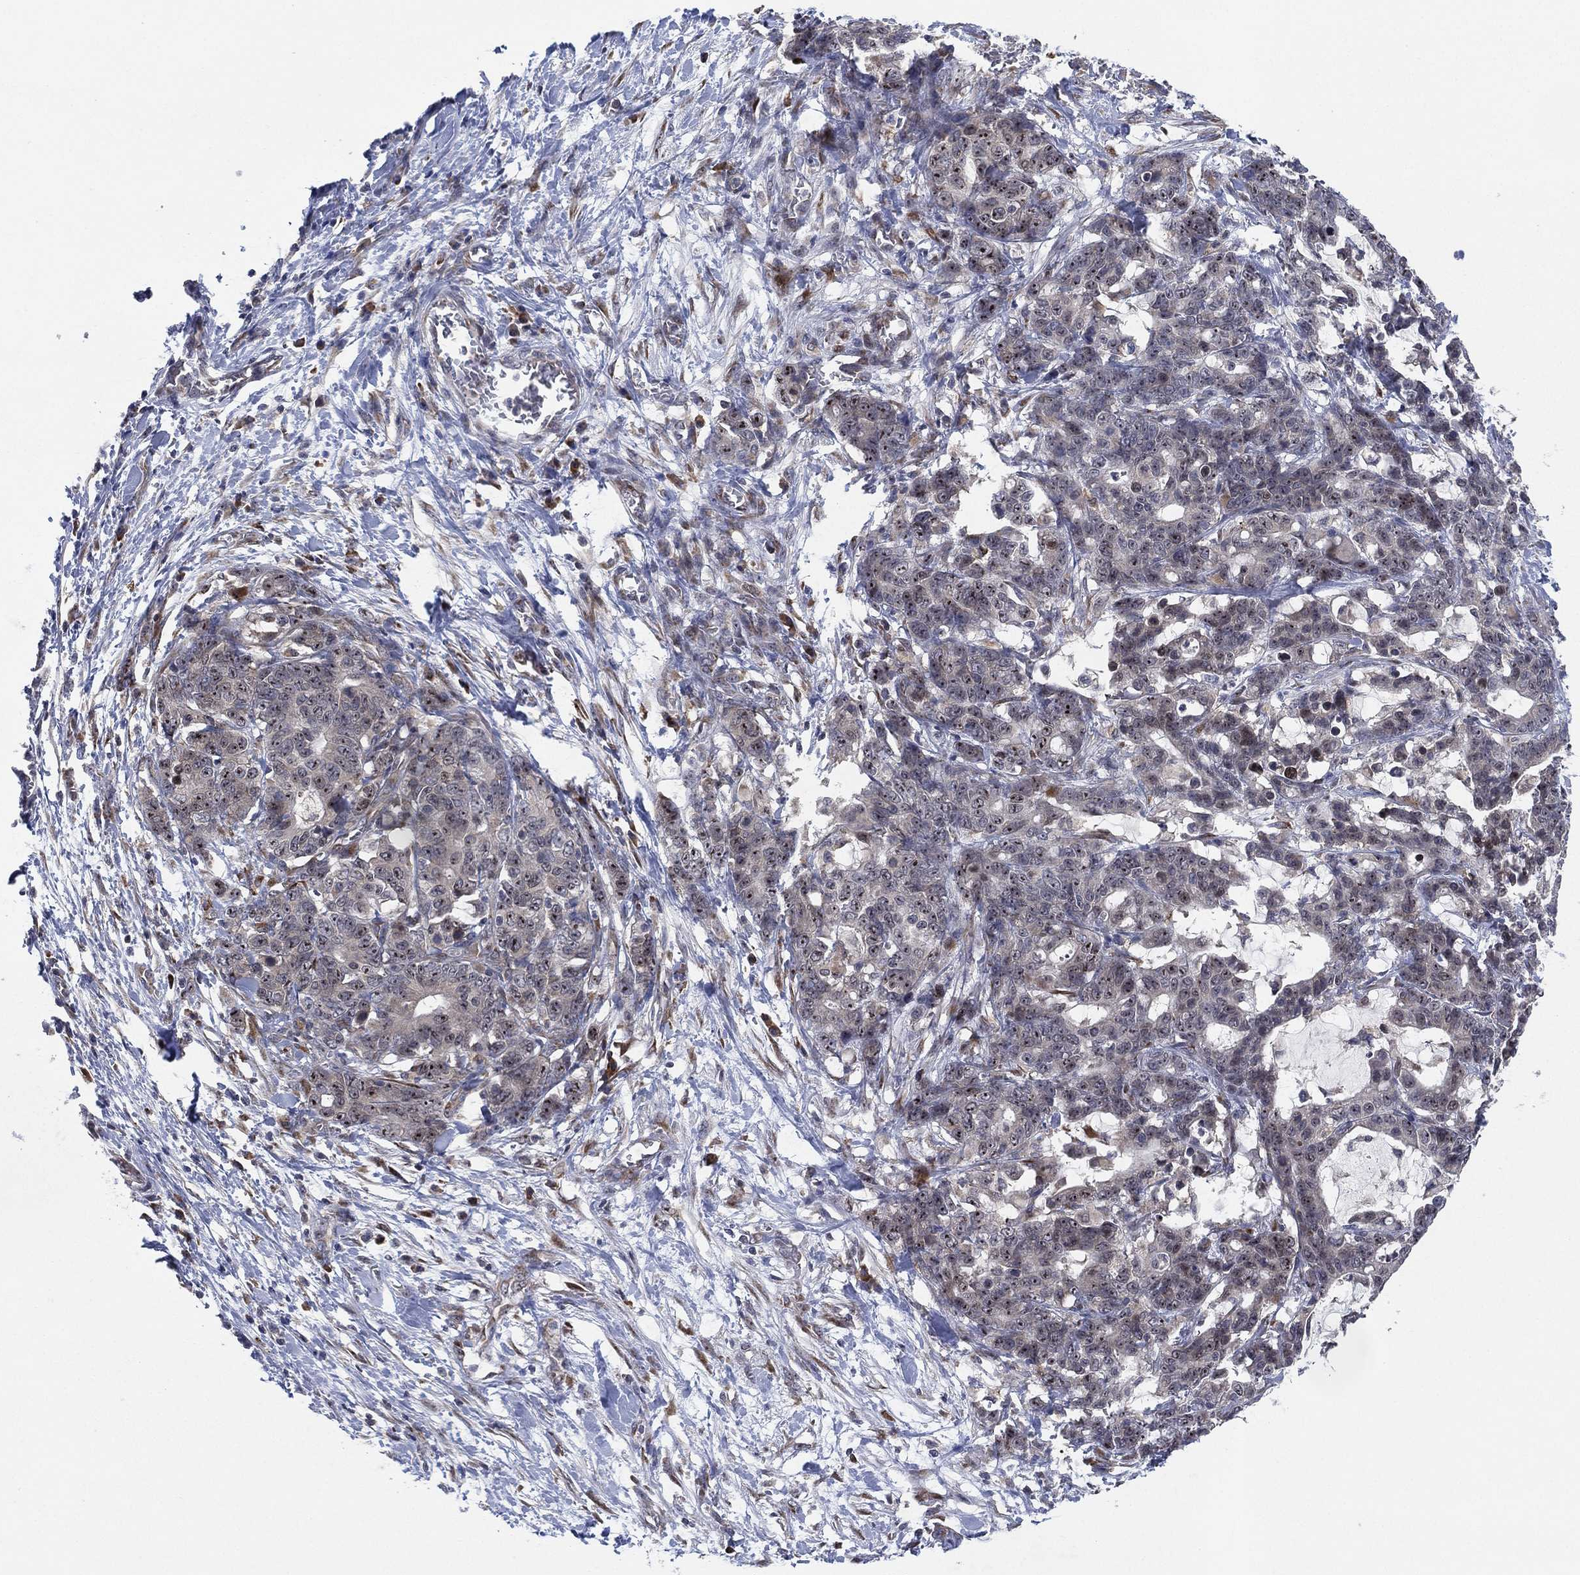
{"staining": {"intensity": "weak", "quantity": "<25%", "location": "cytoplasmic/membranous"}, "tissue": "stomach cancer", "cell_type": "Tumor cells", "image_type": "cancer", "snomed": [{"axis": "morphology", "description": "Normal tissue, NOS"}, {"axis": "morphology", "description": "Adenocarcinoma, NOS"}, {"axis": "topography", "description": "Stomach"}], "caption": "This is a photomicrograph of immunohistochemistry staining of stomach cancer (adenocarcinoma), which shows no positivity in tumor cells.", "gene": "FAM104A", "patient": {"sex": "female", "age": 64}}